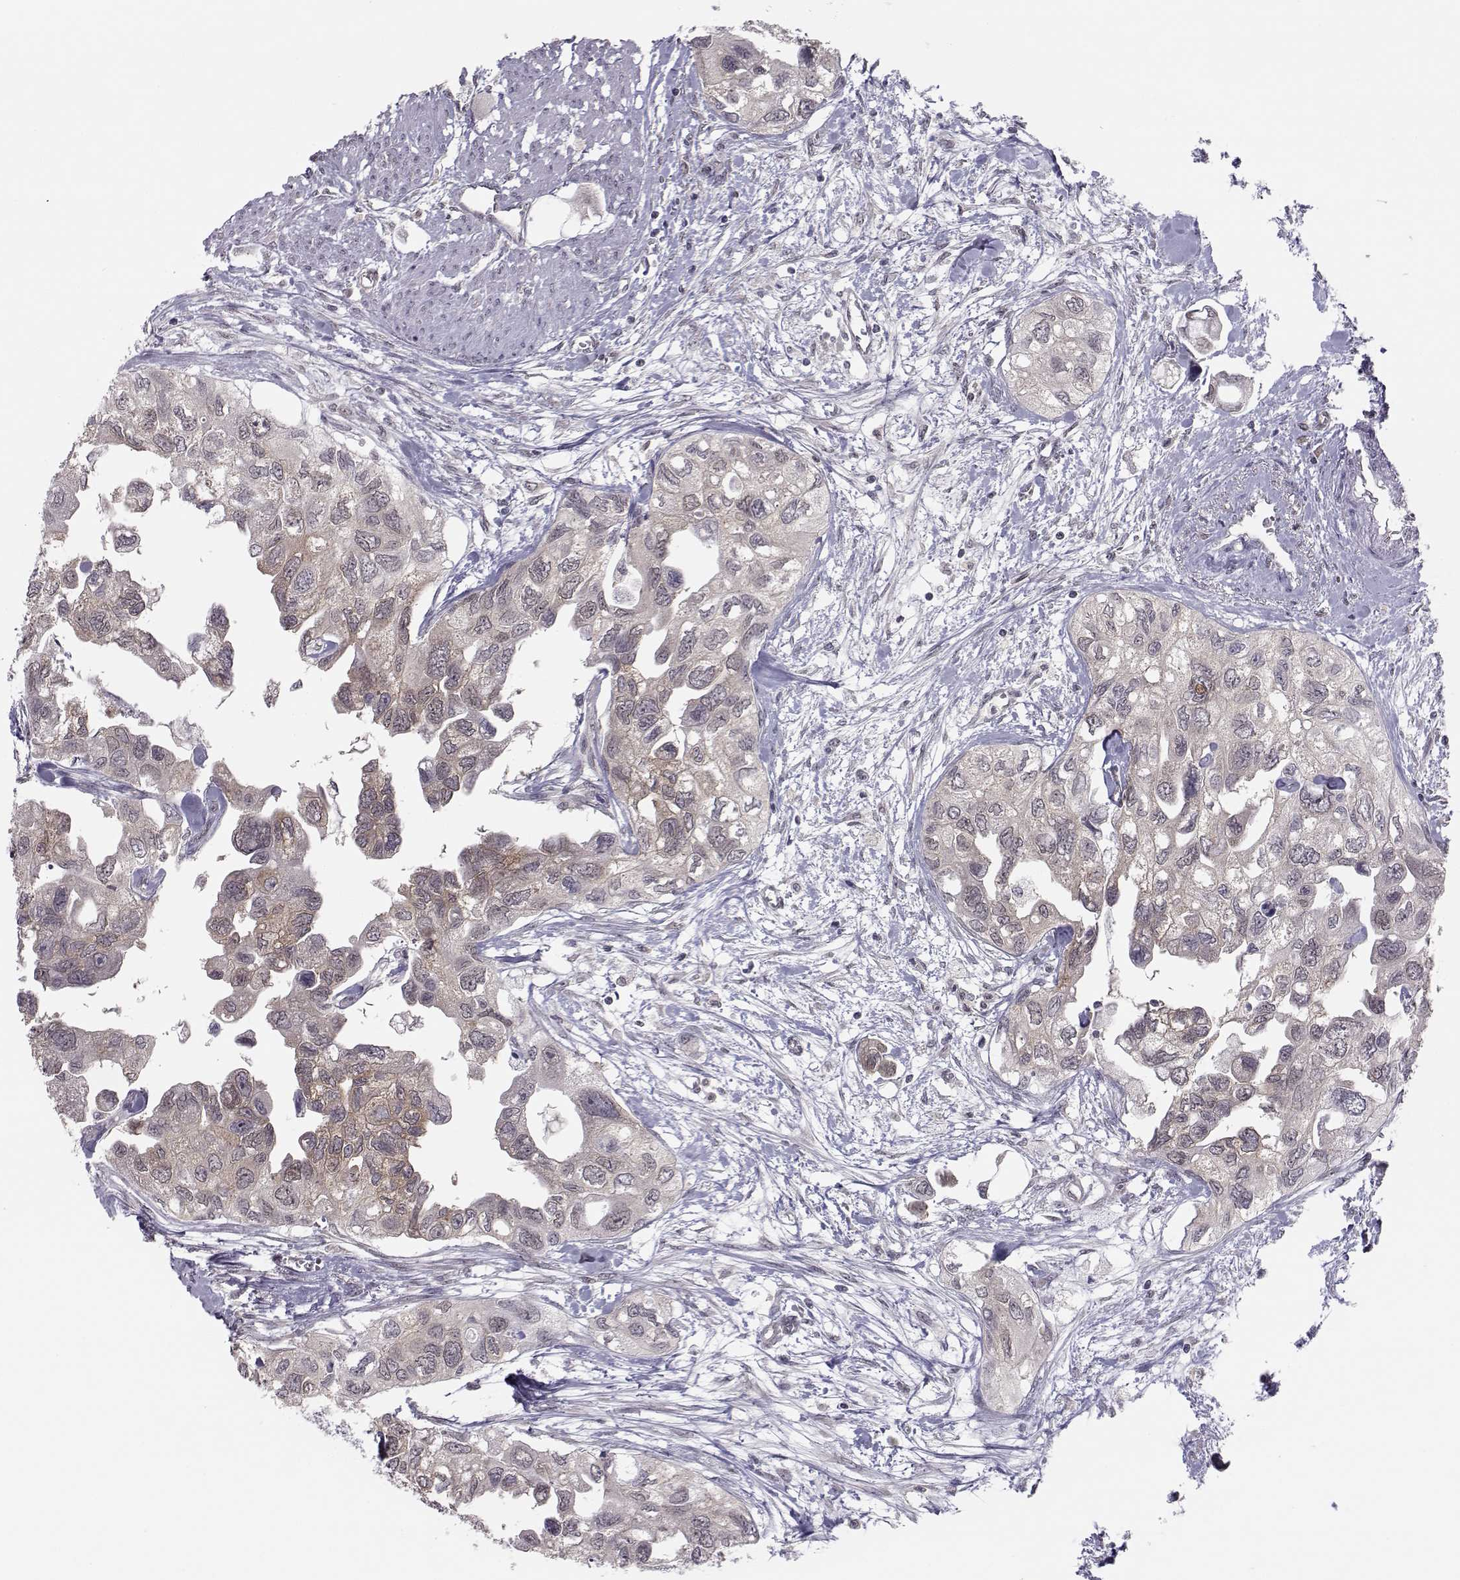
{"staining": {"intensity": "weak", "quantity": "<25%", "location": "cytoplasmic/membranous"}, "tissue": "urothelial cancer", "cell_type": "Tumor cells", "image_type": "cancer", "snomed": [{"axis": "morphology", "description": "Urothelial carcinoma, High grade"}, {"axis": "topography", "description": "Urinary bladder"}], "caption": "Immunohistochemistry photomicrograph of urothelial cancer stained for a protein (brown), which shows no expression in tumor cells.", "gene": "KIF13B", "patient": {"sex": "male", "age": 59}}